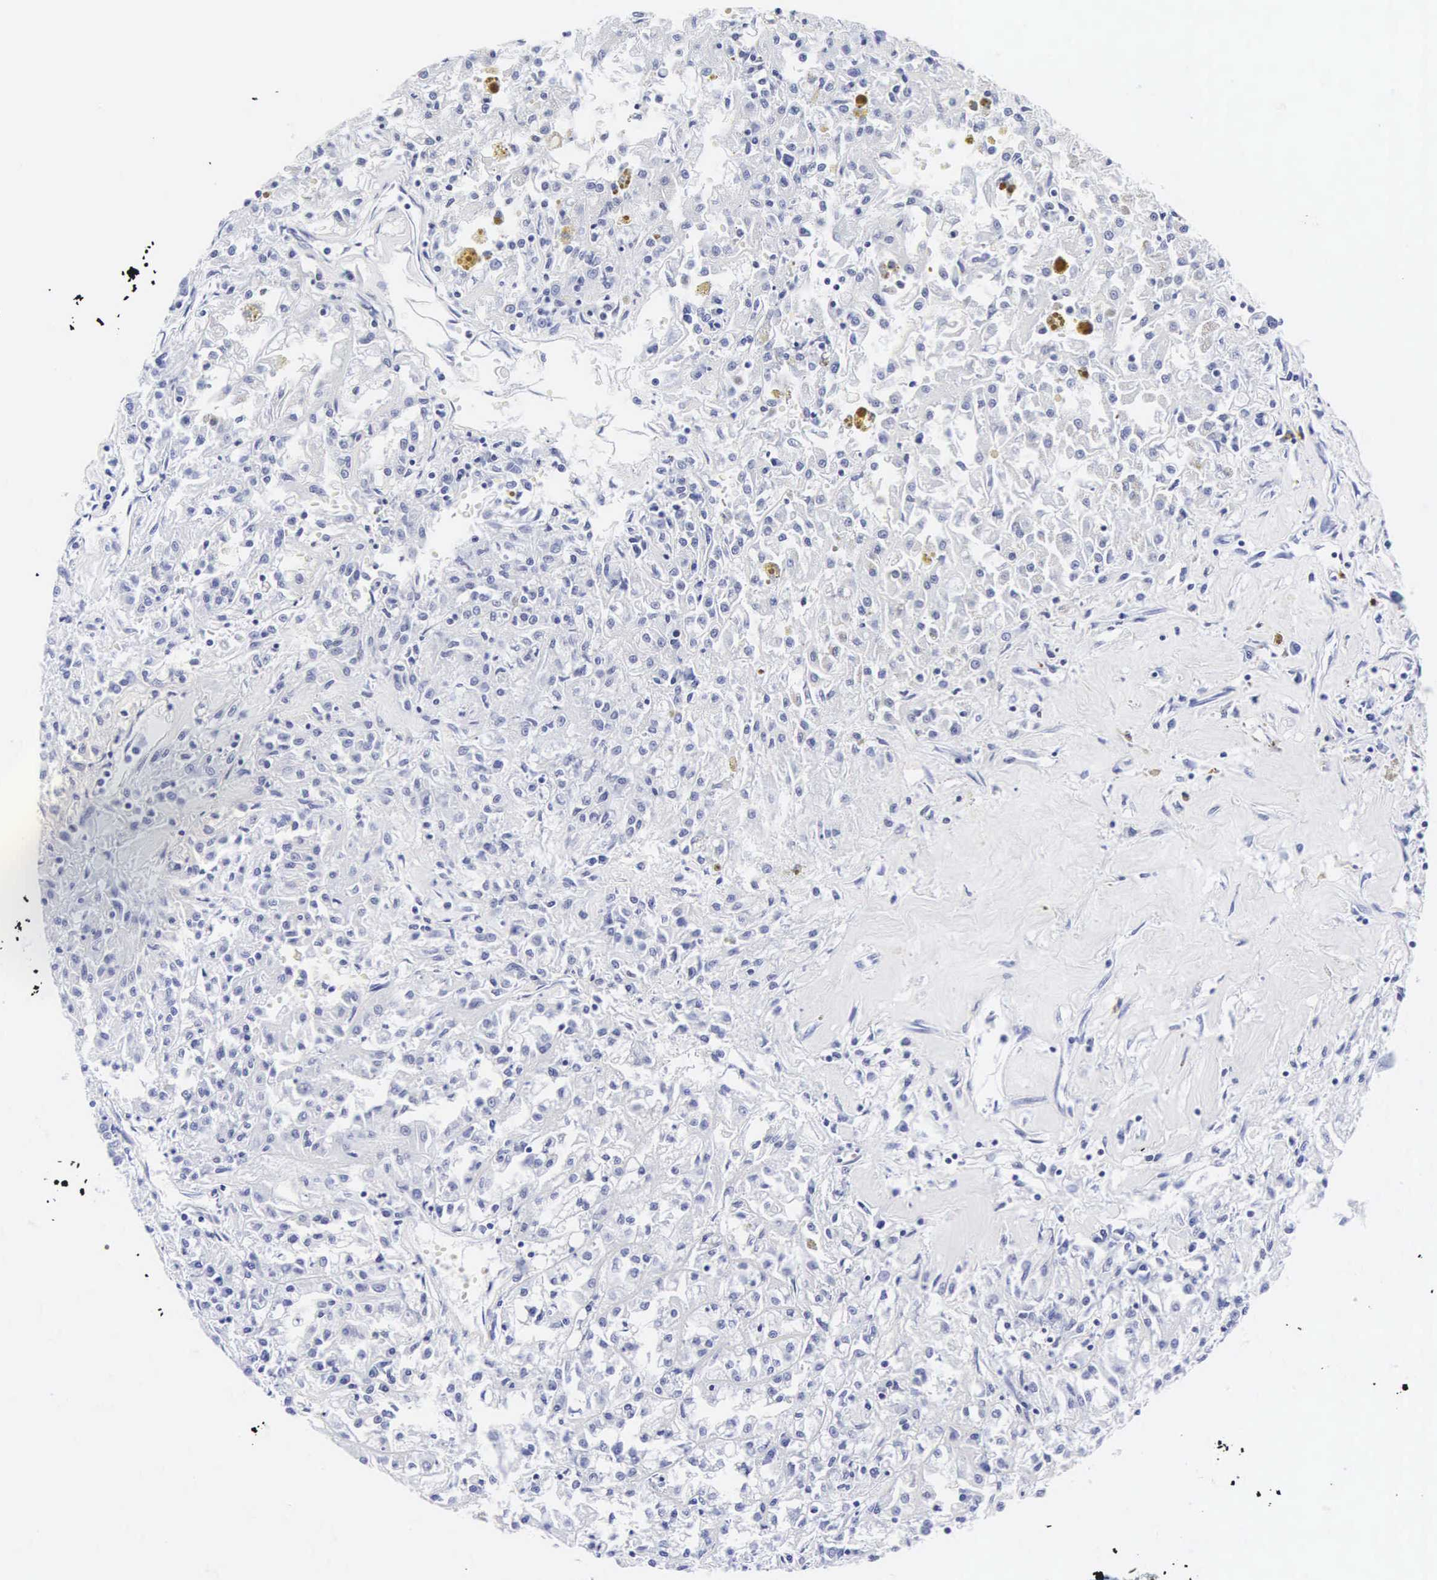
{"staining": {"intensity": "negative", "quantity": "none", "location": "none"}, "tissue": "renal cancer", "cell_type": "Tumor cells", "image_type": "cancer", "snomed": [{"axis": "morphology", "description": "Adenocarcinoma, NOS"}, {"axis": "topography", "description": "Kidney"}], "caption": "The immunohistochemistry (IHC) histopathology image has no significant positivity in tumor cells of renal cancer tissue. (DAB (3,3'-diaminobenzidine) IHC, high magnification).", "gene": "INS", "patient": {"sex": "male", "age": 78}}